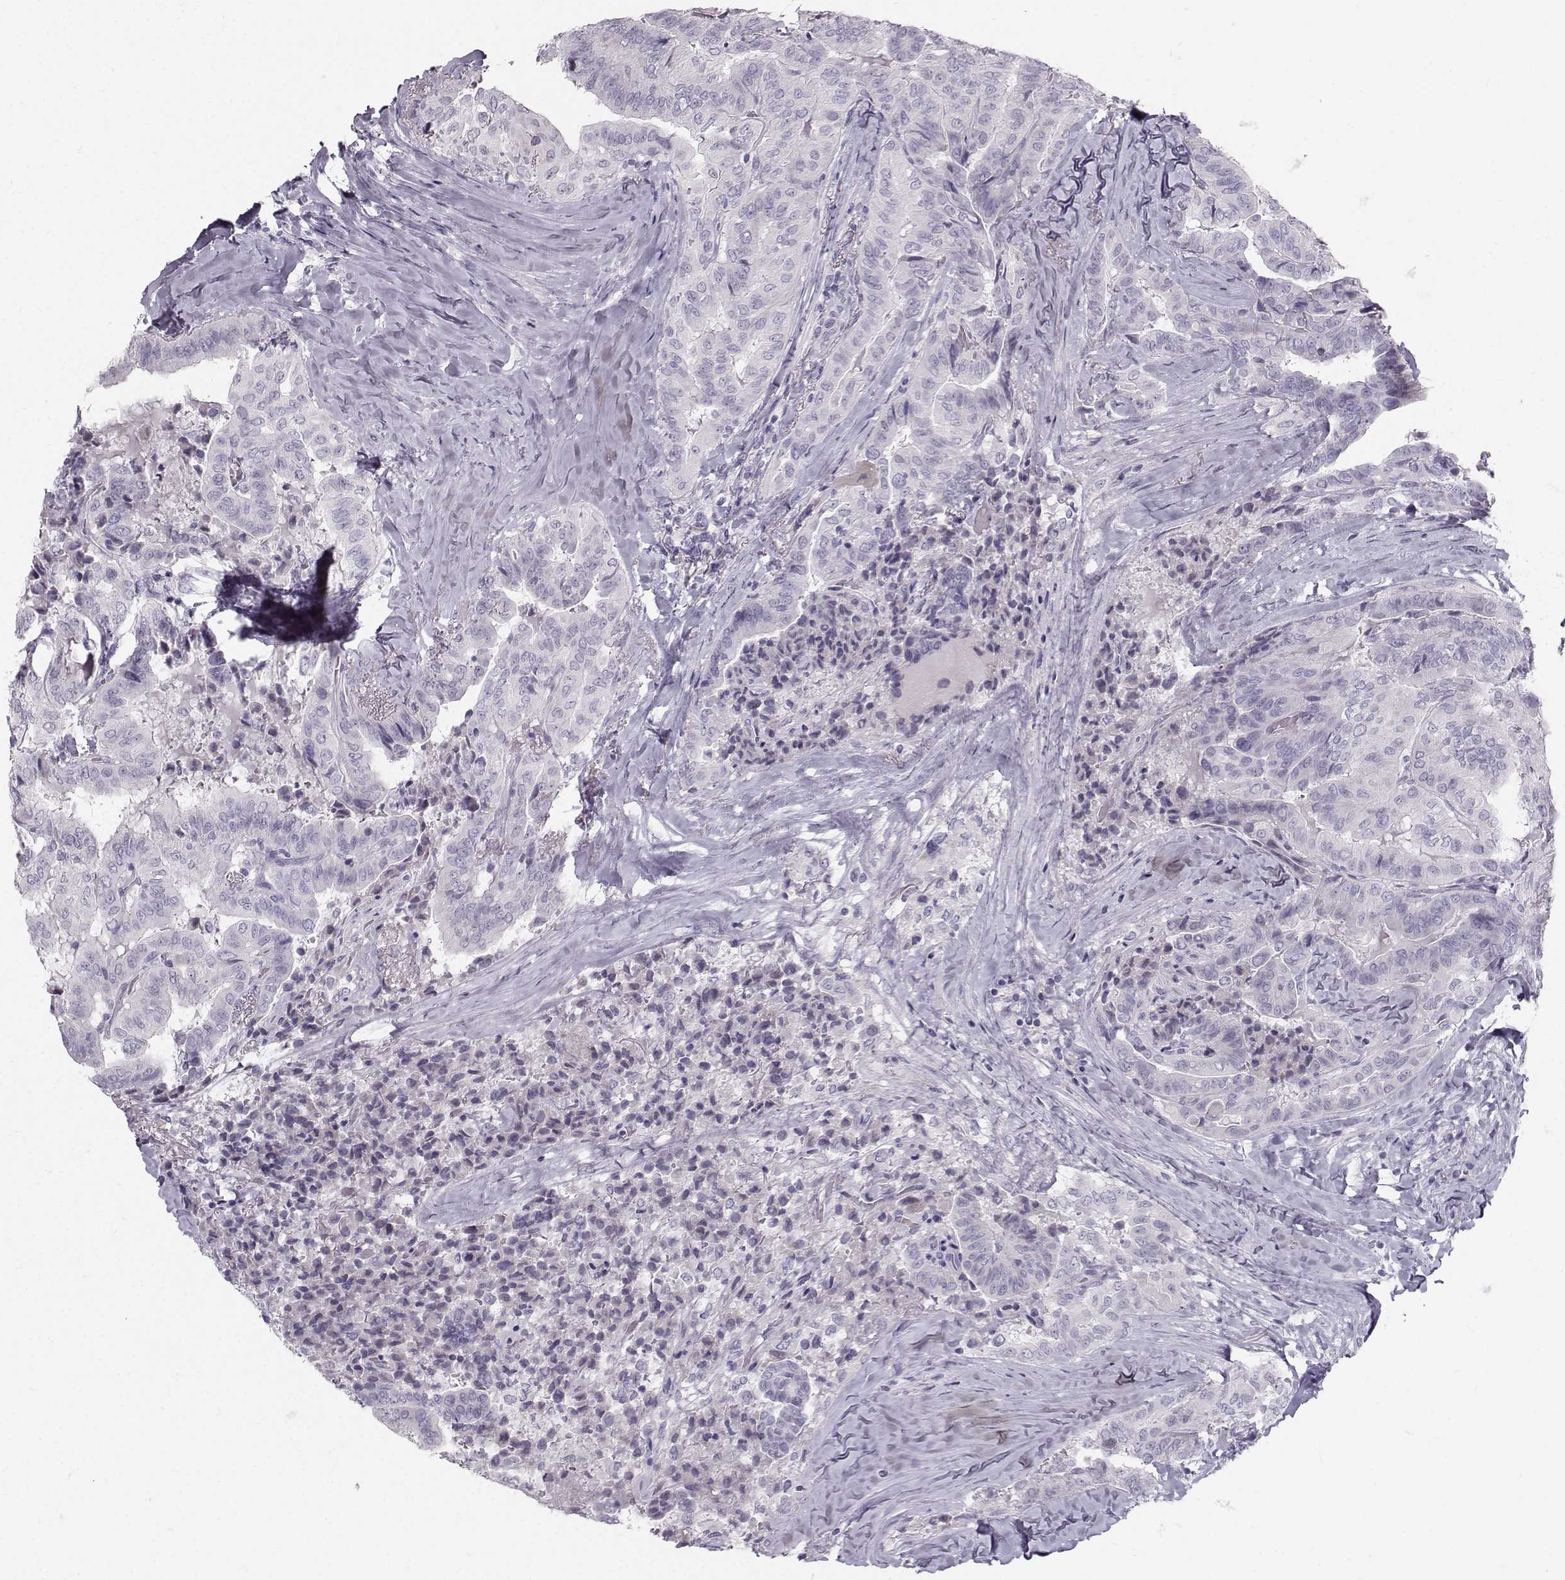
{"staining": {"intensity": "negative", "quantity": "none", "location": "none"}, "tissue": "thyroid cancer", "cell_type": "Tumor cells", "image_type": "cancer", "snomed": [{"axis": "morphology", "description": "Papillary adenocarcinoma, NOS"}, {"axis": "topography", "description": "Thyroid gland"}], "caption": "Immunohistochemistry histopathology image of human thyroid papillary adenocarcinoma stained for a protein (brown), which demonstrates no staining in tumor cells.", "gene": "CASR", "patient": {"sex": "female", "age": 68}}